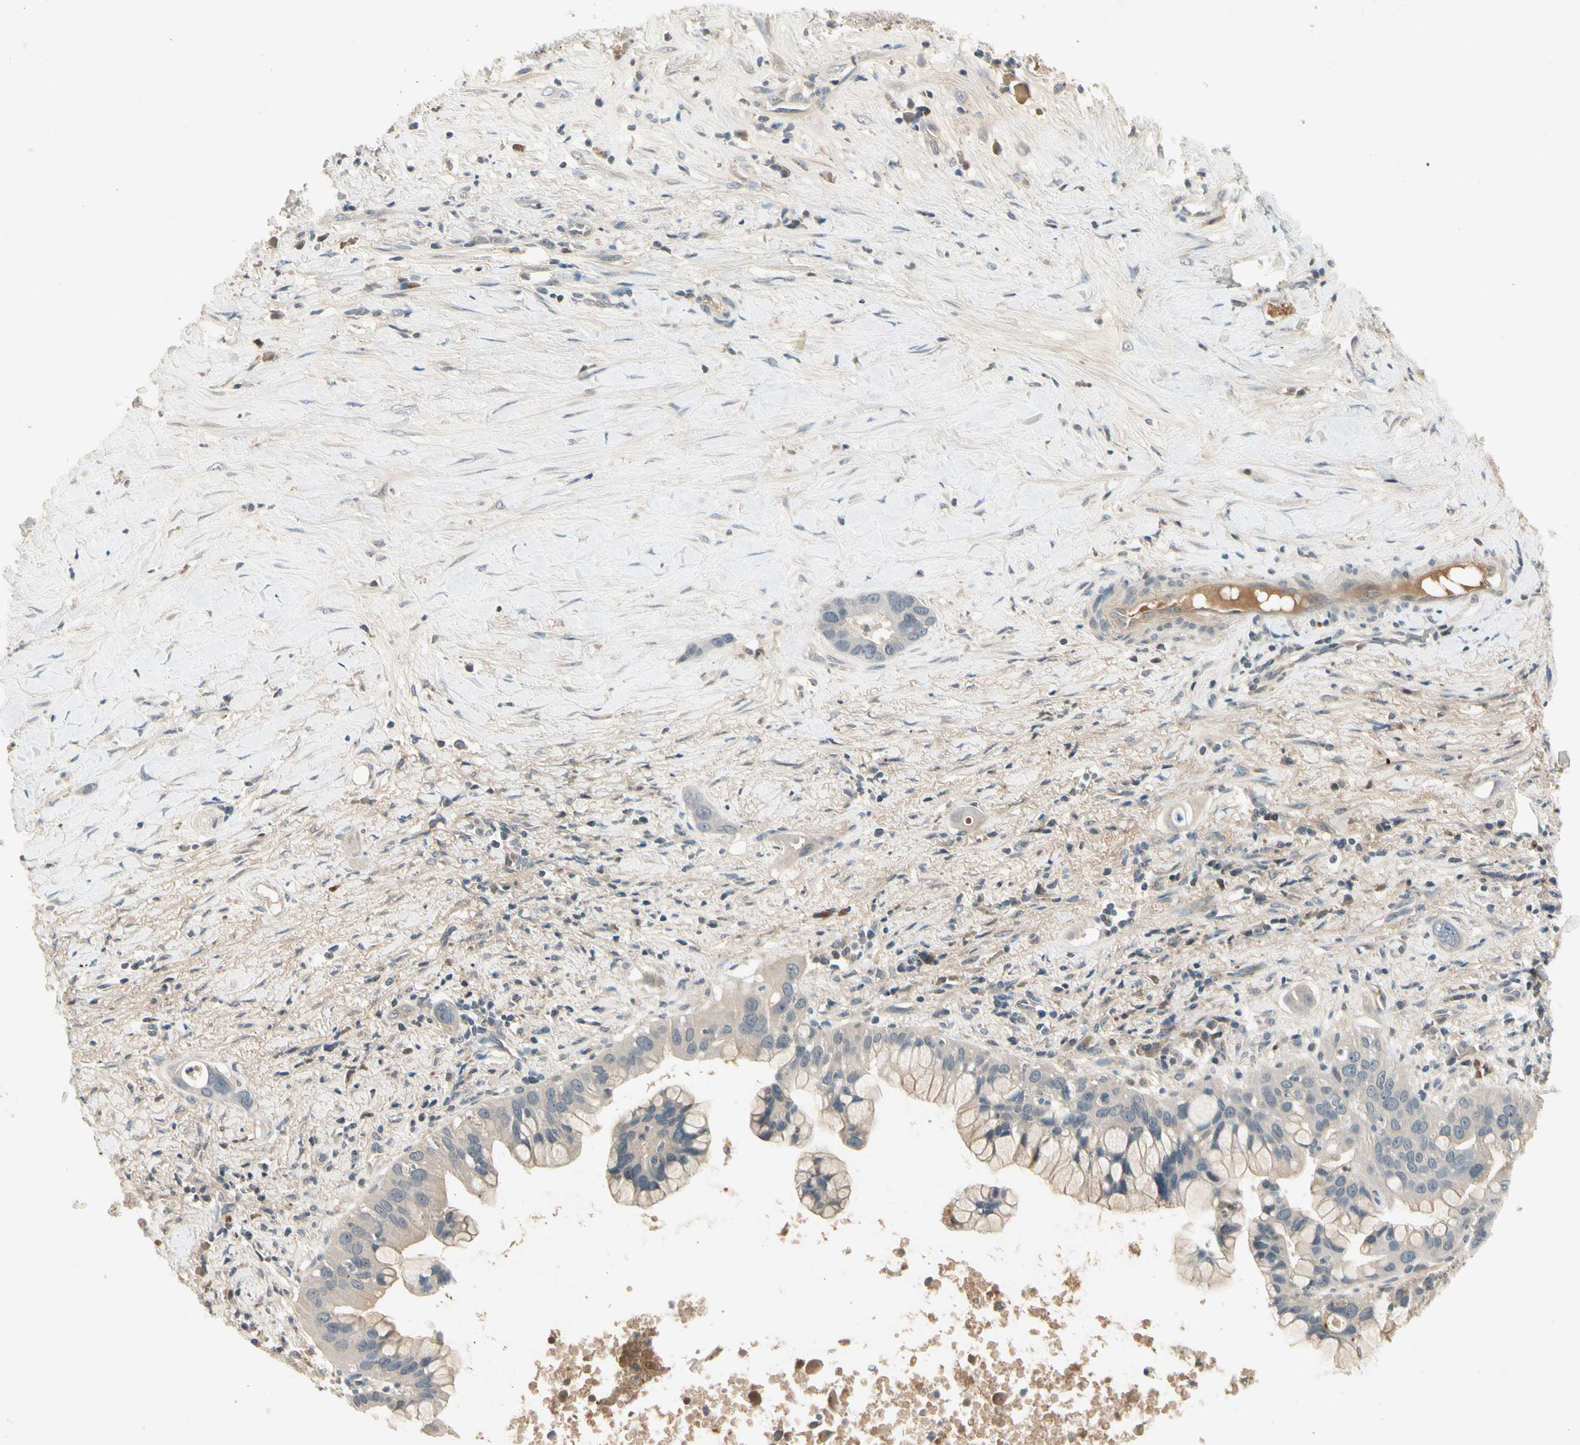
{"staining": {"intensity": "weak", "quantity": "25%-75%", "location": "cytoplasmic/membranous"}, "tissue": "liver cancer", "cell_type": "Tumor cells", "image_type": "cancer", "snomed": [{"axis": "morphology", "description": "Cholangiocarcinoma"}, {"axis": "topography", "description": "Liver"}], "caption": "Liver cholangiocarcinoma tissue demonstrates weak cytoplasmic/membranous expression in about 25%-75% of tumor cells", "gene": "CCL4", "patient": {"sex": "female", "age": 65}}